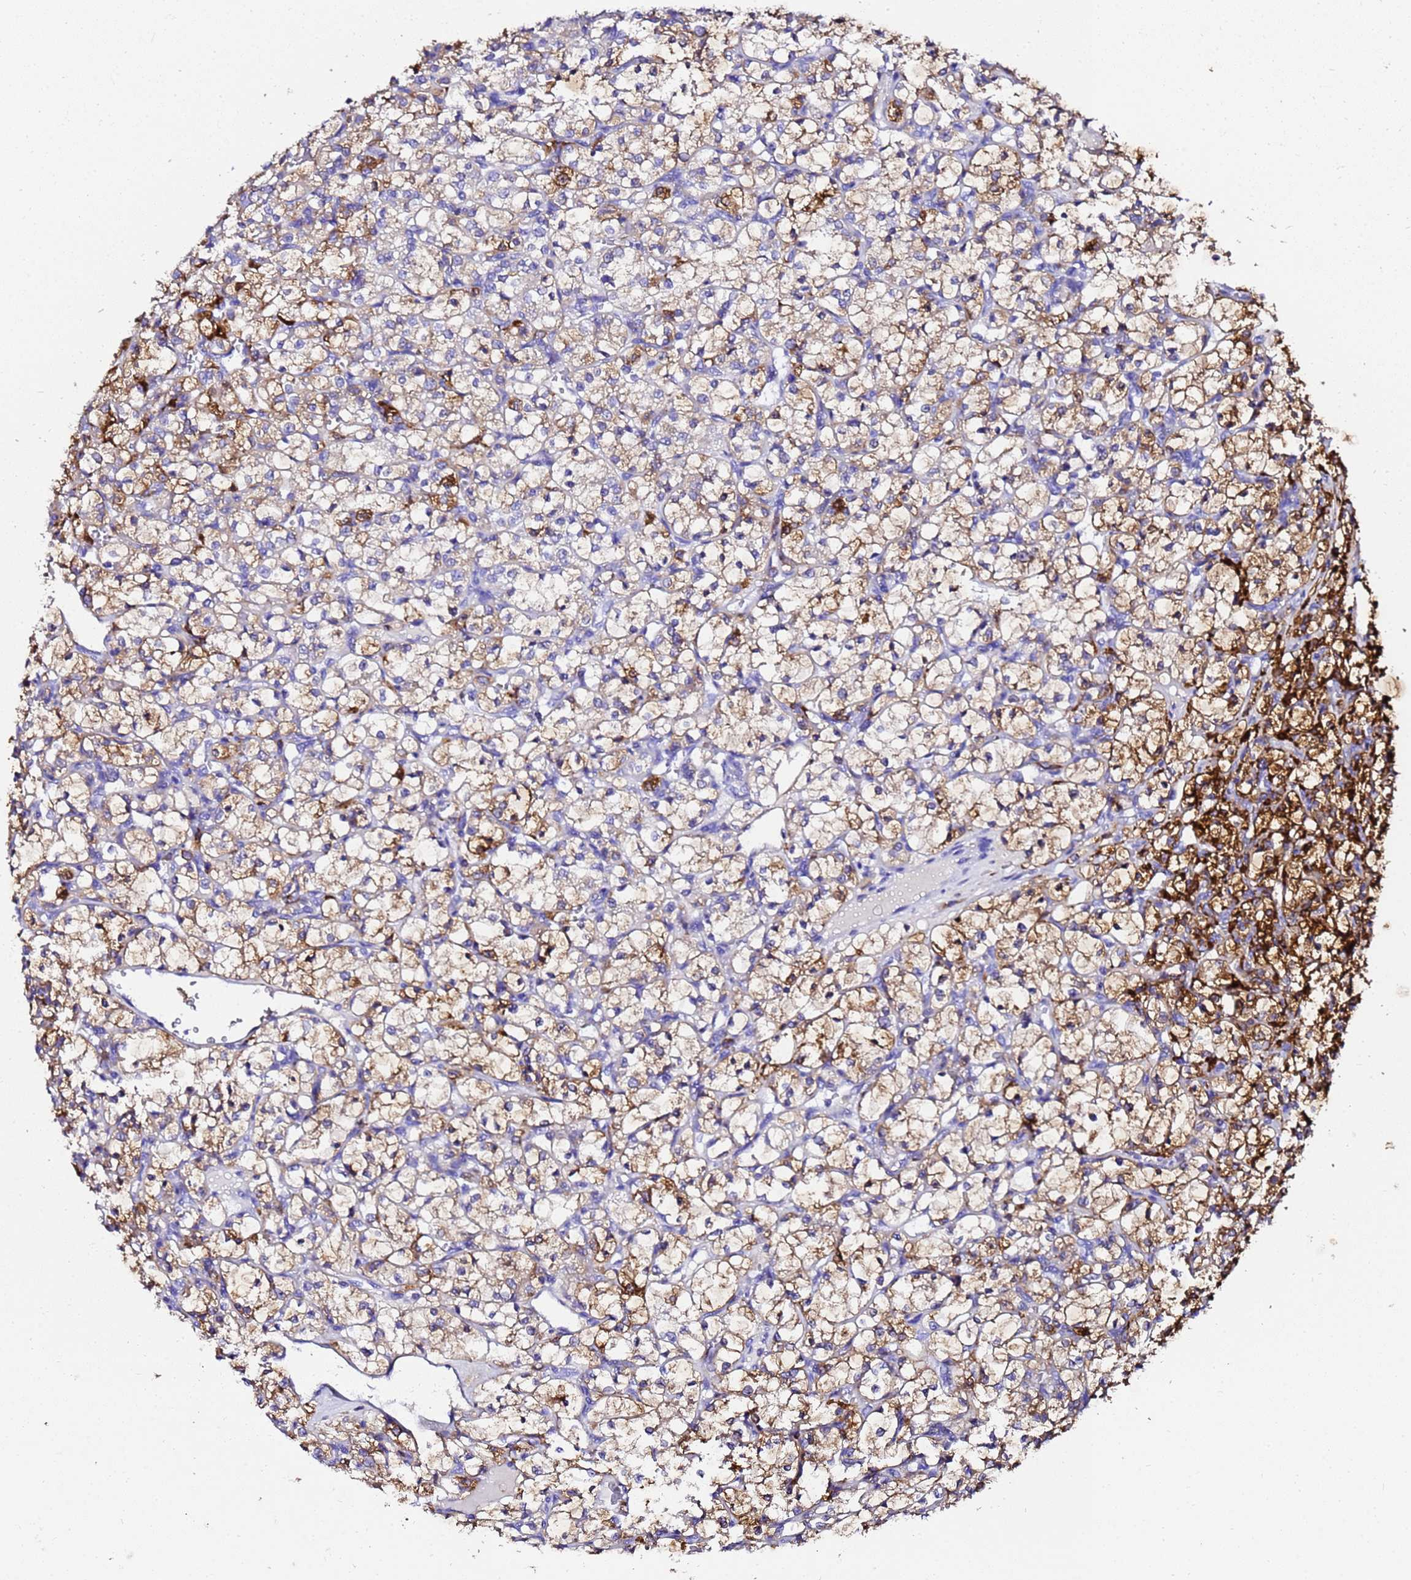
{"staining": {"intensity": "moderate", "quantity": "25%-75%", "location": "cytoplasmic/membranous"}, "tissue": "renal cancer", "cell_type": "Tumor cells", "image_type": "cancer", "snomed": [{"axis": "morphology", "description": "Adenocarcinoma, NOS"}, {"axis": "topography", "description": "Kidney"}], "caption": "About 25%-75% of tumor cells in renal adenocarcinoma demonstrate moderate cytoplasmic/membranous protein staining as visualized by brown immunohistochemical staining.", "gene": "FTL", "patient": {"sex": "female", "age": 69}}